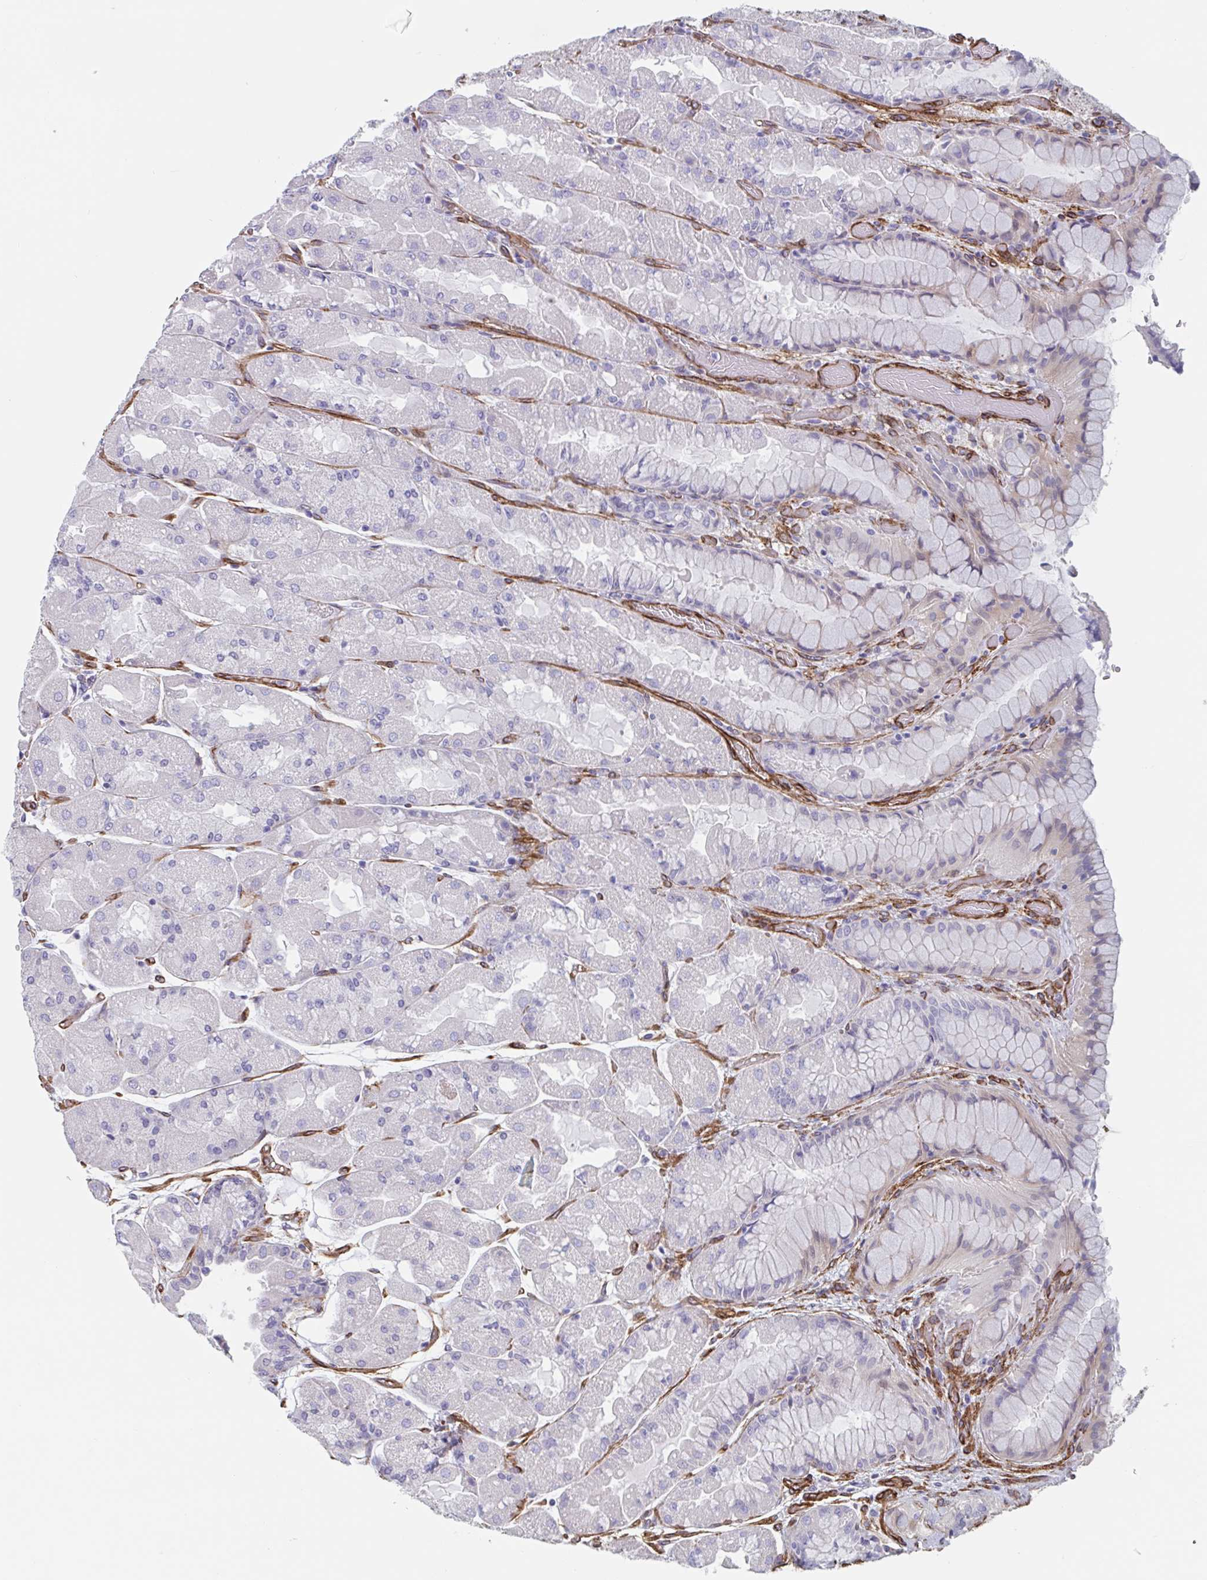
{"staining": {"intensity": "negative", "quantity": "none", "location": "none"}, "tissue": "stomach", "cell_type": "Glandular cells", "image_type": "normal", "snomed": [{"axis": "morphology", "description": "Normal tissue, NOS"}, {"axis": "topography", "description": "Stomach"}], "caption": "There is no significant expression in glandular cells of stomach.", "gene": "CITED4", "patient": {"sex": "female", "age": 61}}